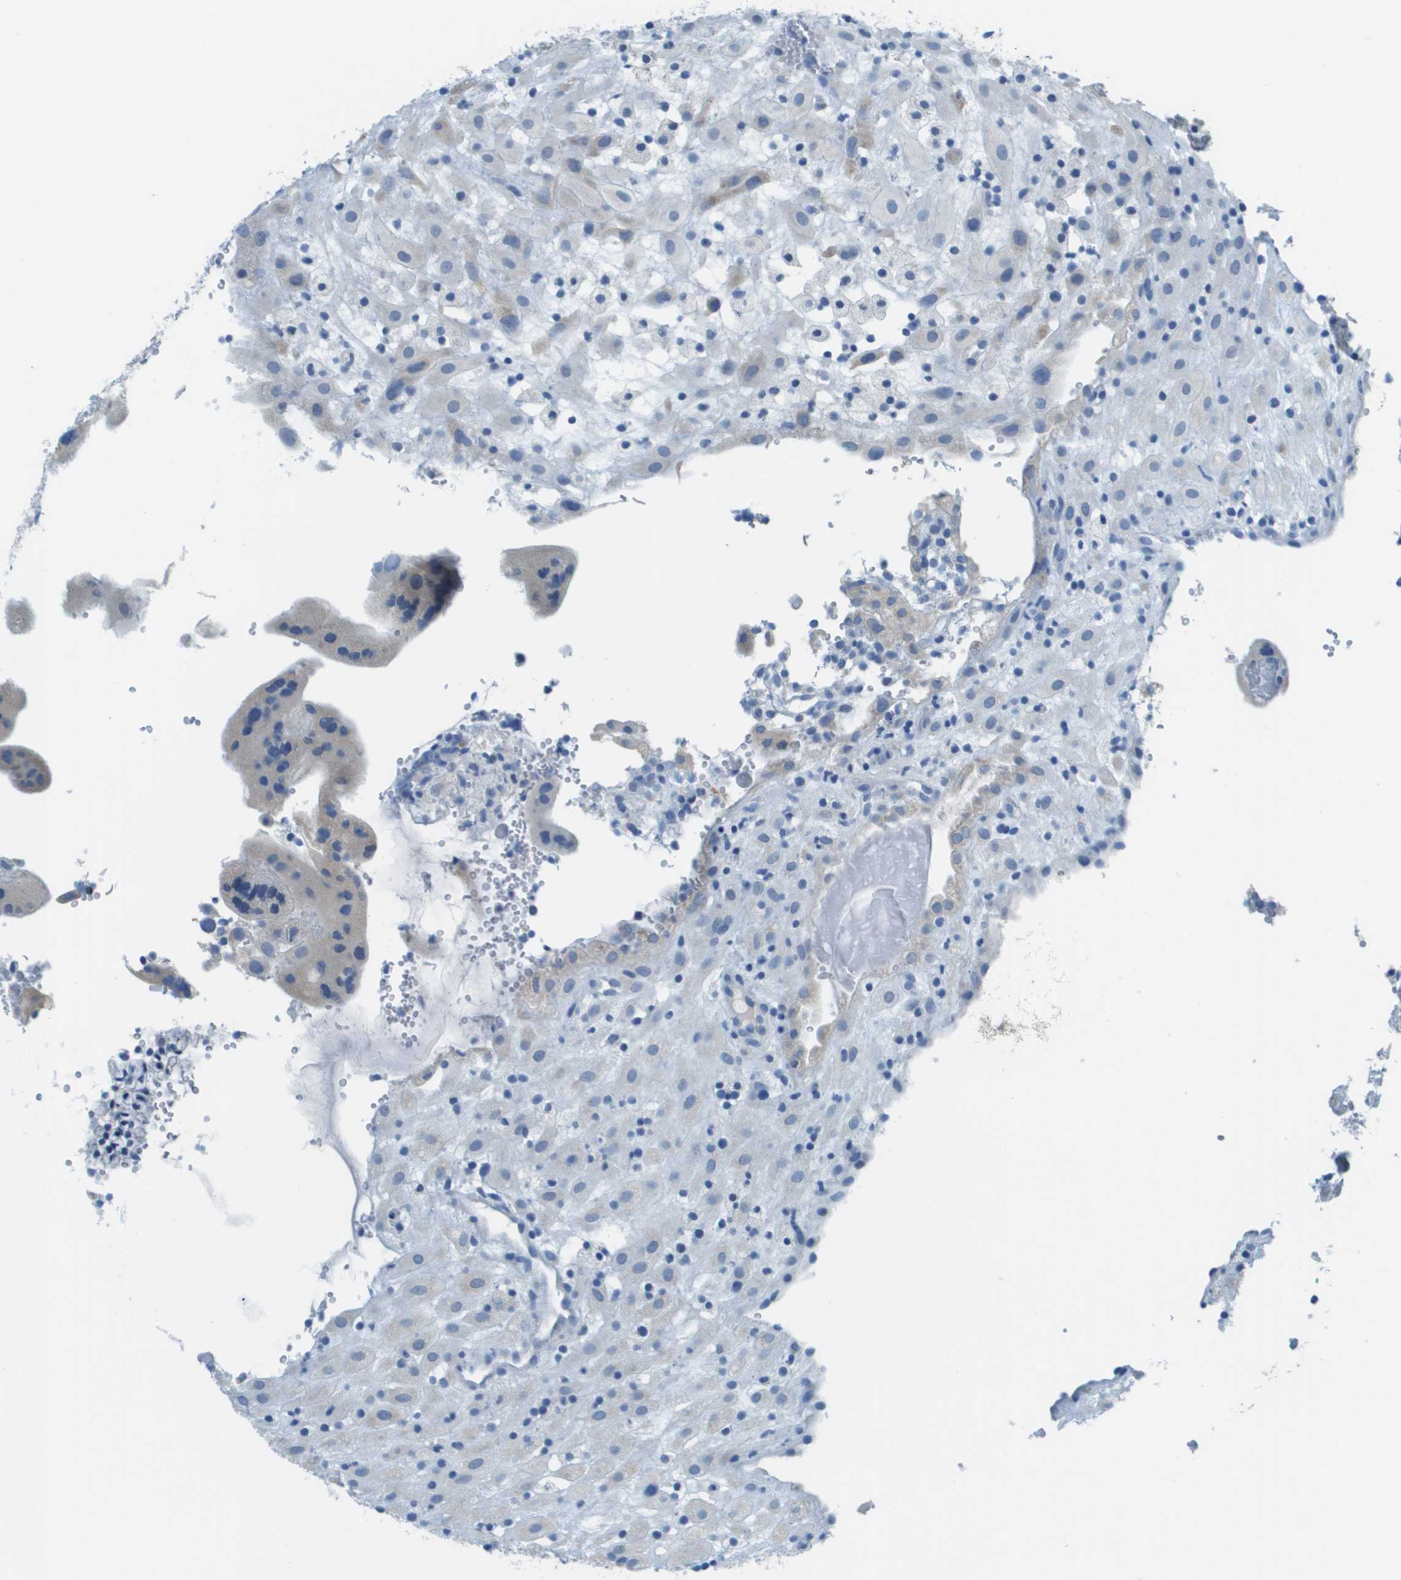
{"staining": {"intensity": "negative", "quantity": "none", "location": "none"}, "tissue": "placenta", "cell_type": "Decidual cells", "image_type": "normal", "snomed": [{"axis": "morphology", "description": "Normal tissue, NOS"}, {"axis": "topography", "description": "Placenta"}], "caption": "Photomicrograph shows no significant protein positivity in decidual cells of normal placenta. Brightfield microscopy of immunohistochemistry (IHC) stained with DAB (3,3'-diaminobenzidine) (brown) and hematoxylin (blue), captured at high magnification.", "gene": "PTGDR2", "patient": {"sex": "female", "age": 18}}